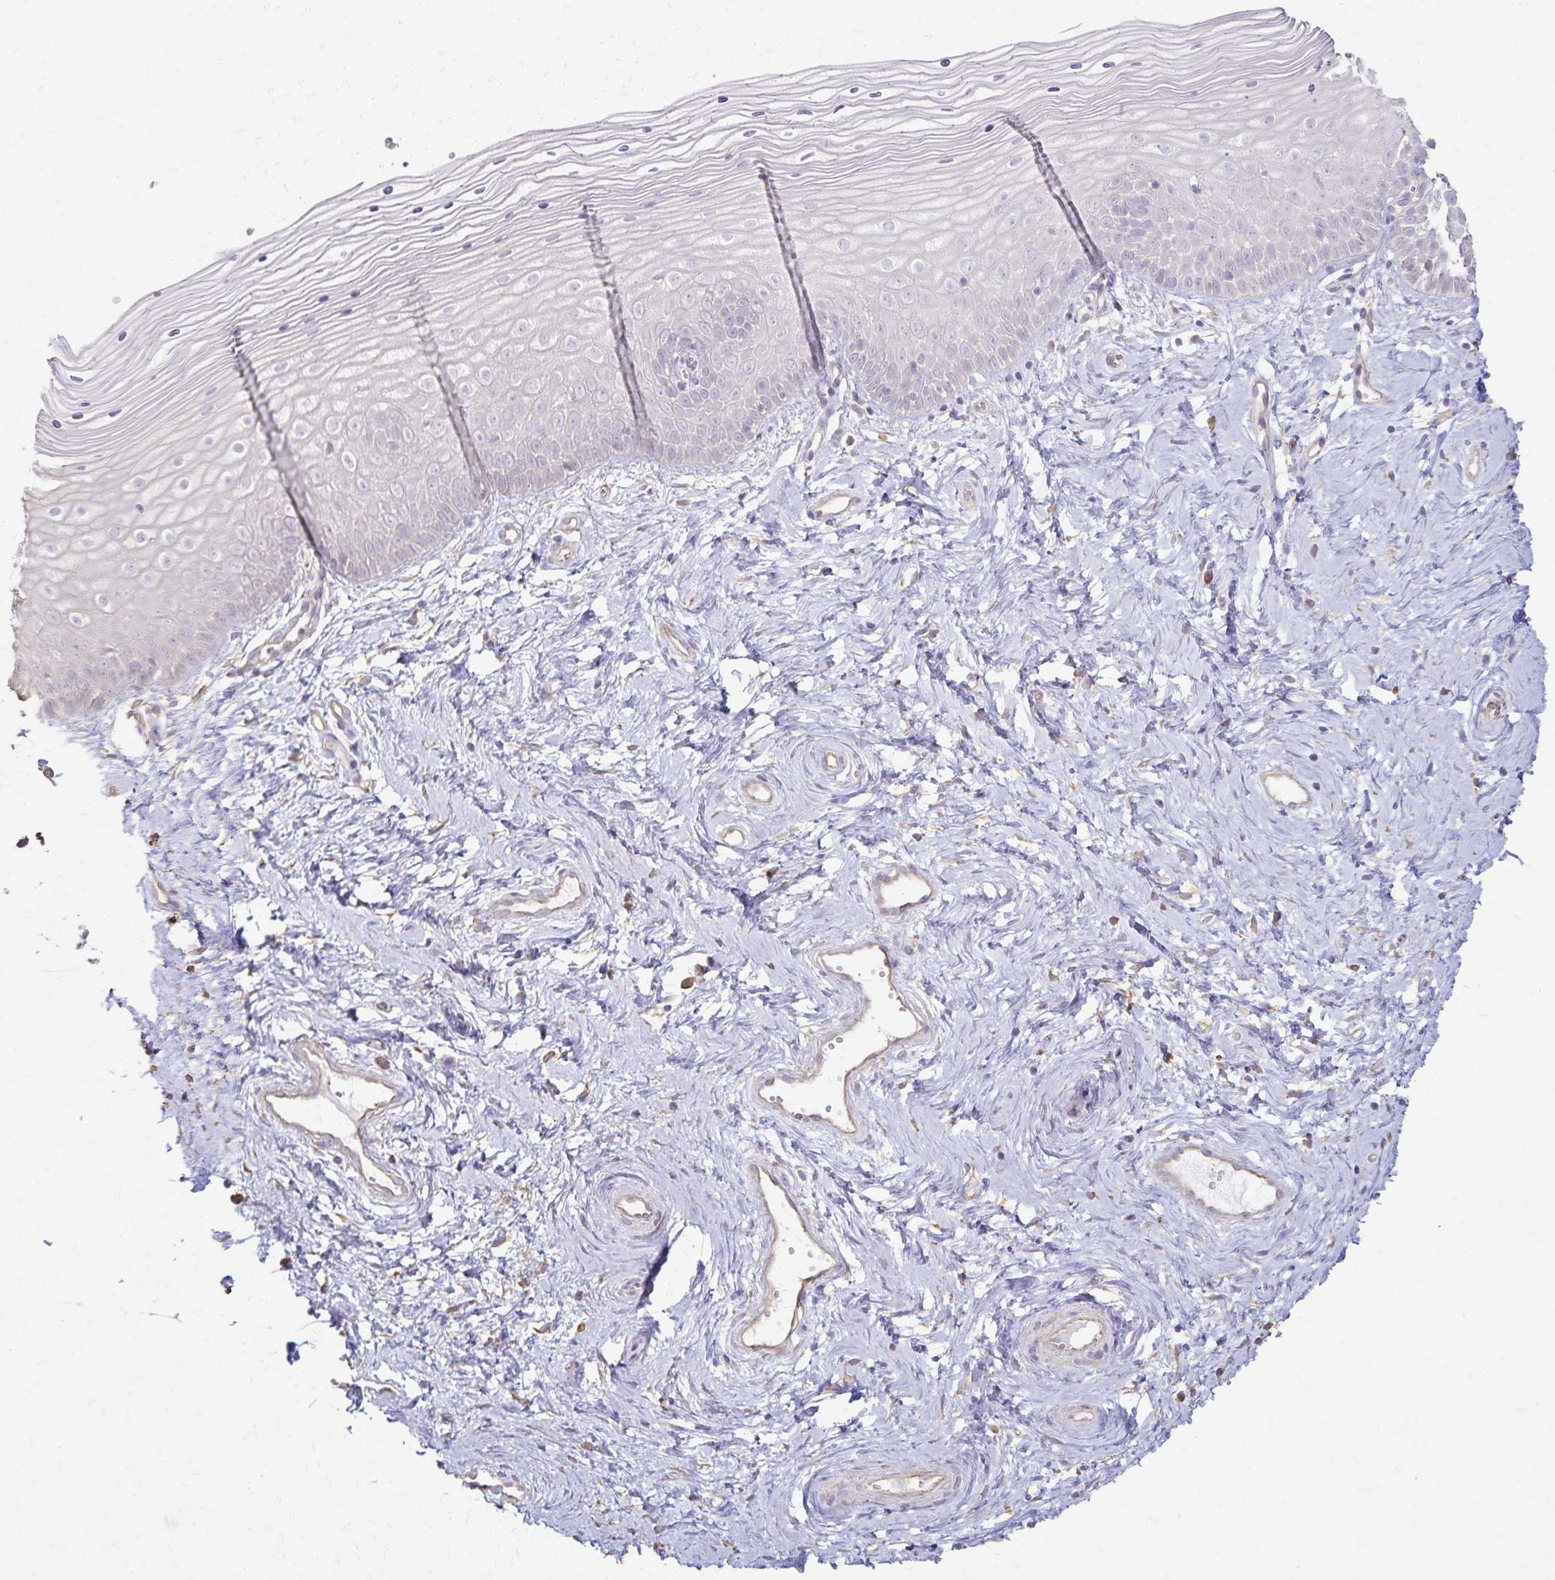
{"staining": {"intensity": "negative", "quantity": "none", "location": "none"}, "tissue": "vagina", "cell_type": "Squamous epithelial cells", "image_type": "normal", "snomed": [{"axis": "morphology", "description": "Normal tissue, NOS"}, {"axis": "topography", "description": "Vagina"}], "caption": "DAB immunohistochemical staining of unremarkable vagina demonstrates no significant positivity in squamous epithelial cells.", "gene": "KISS1", "patient": {"sex": "female", "age": 38}}